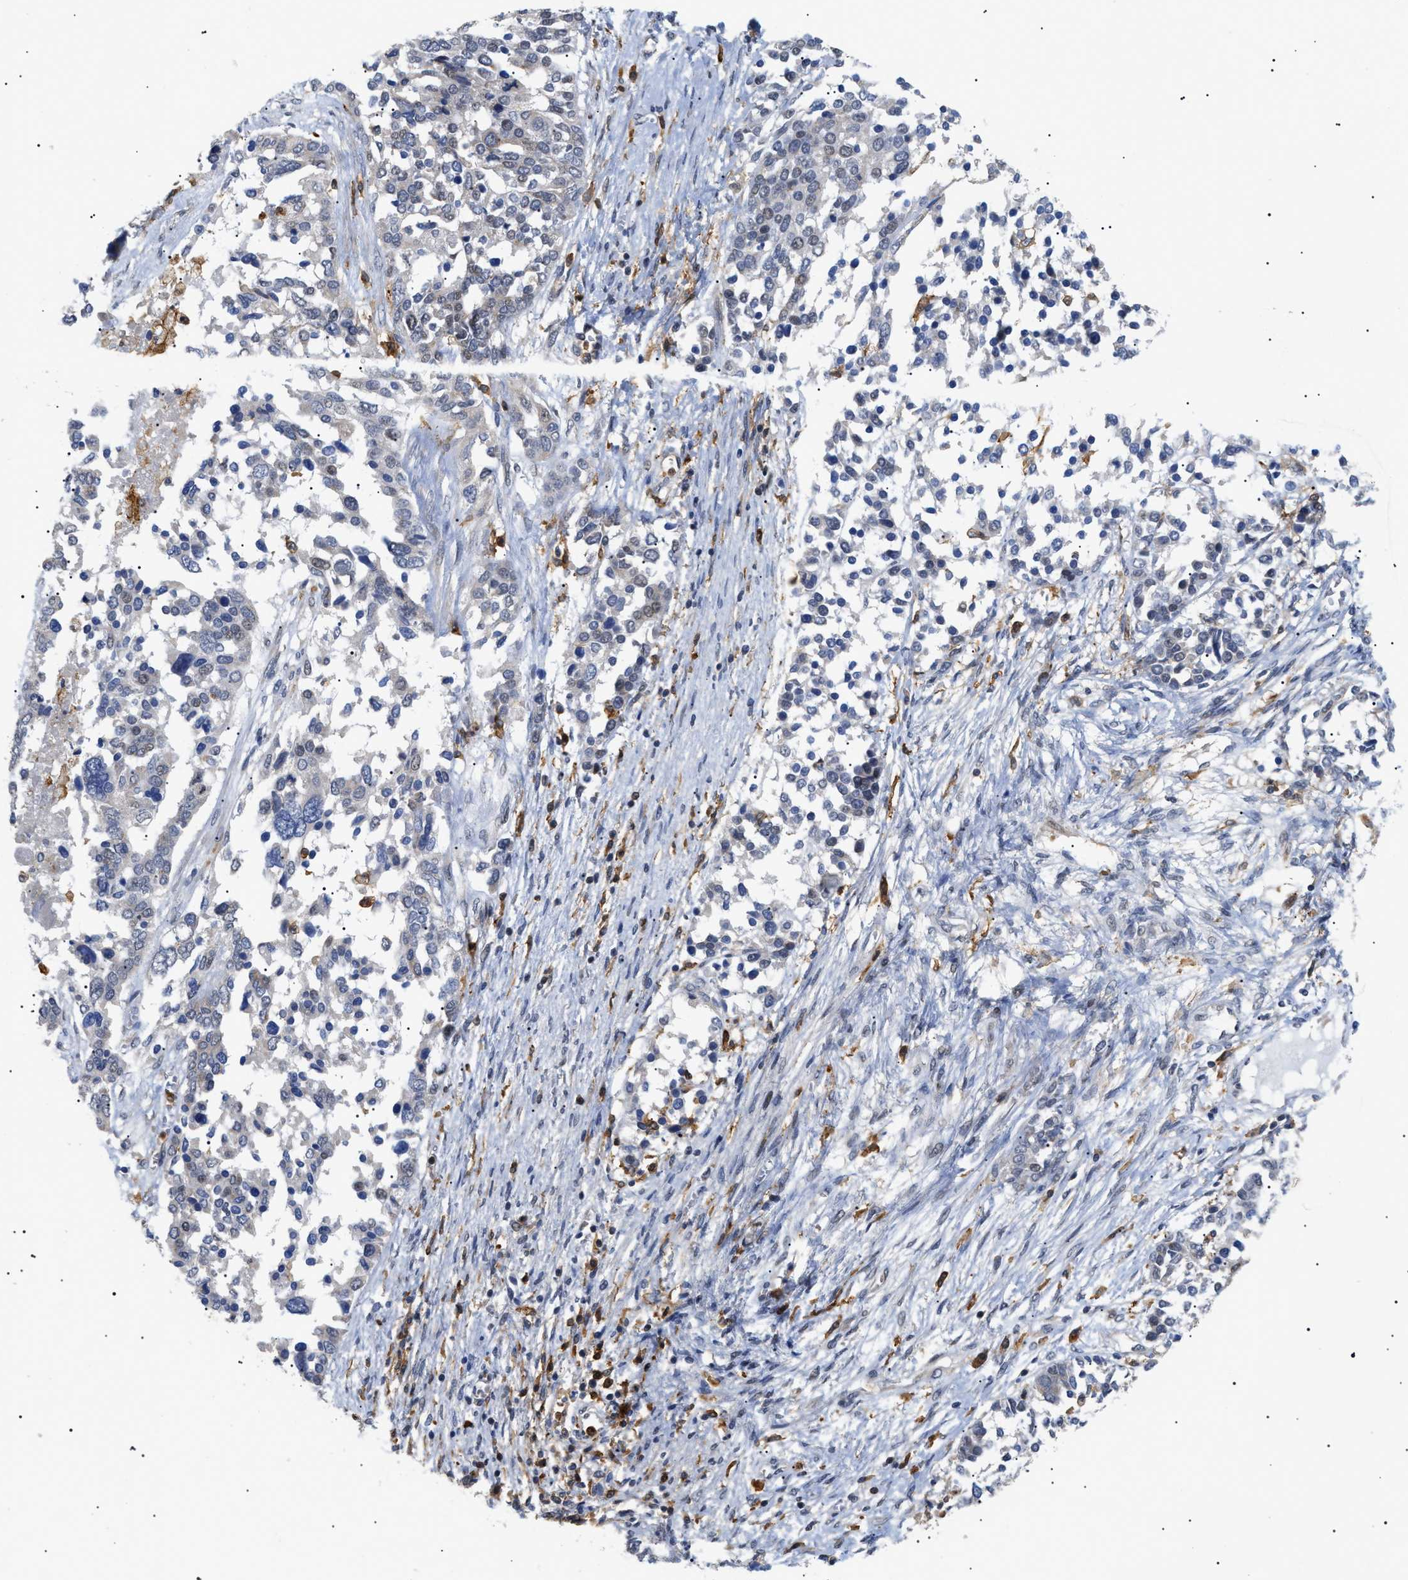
{"staining": {"intensity": "negative", "quantity": "none", "location": "none"}, "tissue": "ovarian cancer", "cell_type": "Tumor cells", "image_type": "cancer", "snomed": [{"axis": "morphology", "description": "Cystadenocarcinoma, serous, NOS"}, {"axis": "topography", "description": "Ovary"}], "caption": "Protein analysis of ovarian cancer (serous cystadenocarcinoma) displays no significant staining in tumor cells.", "gene": "CD300A", "patient": {"sex": "female", "age": 44}}